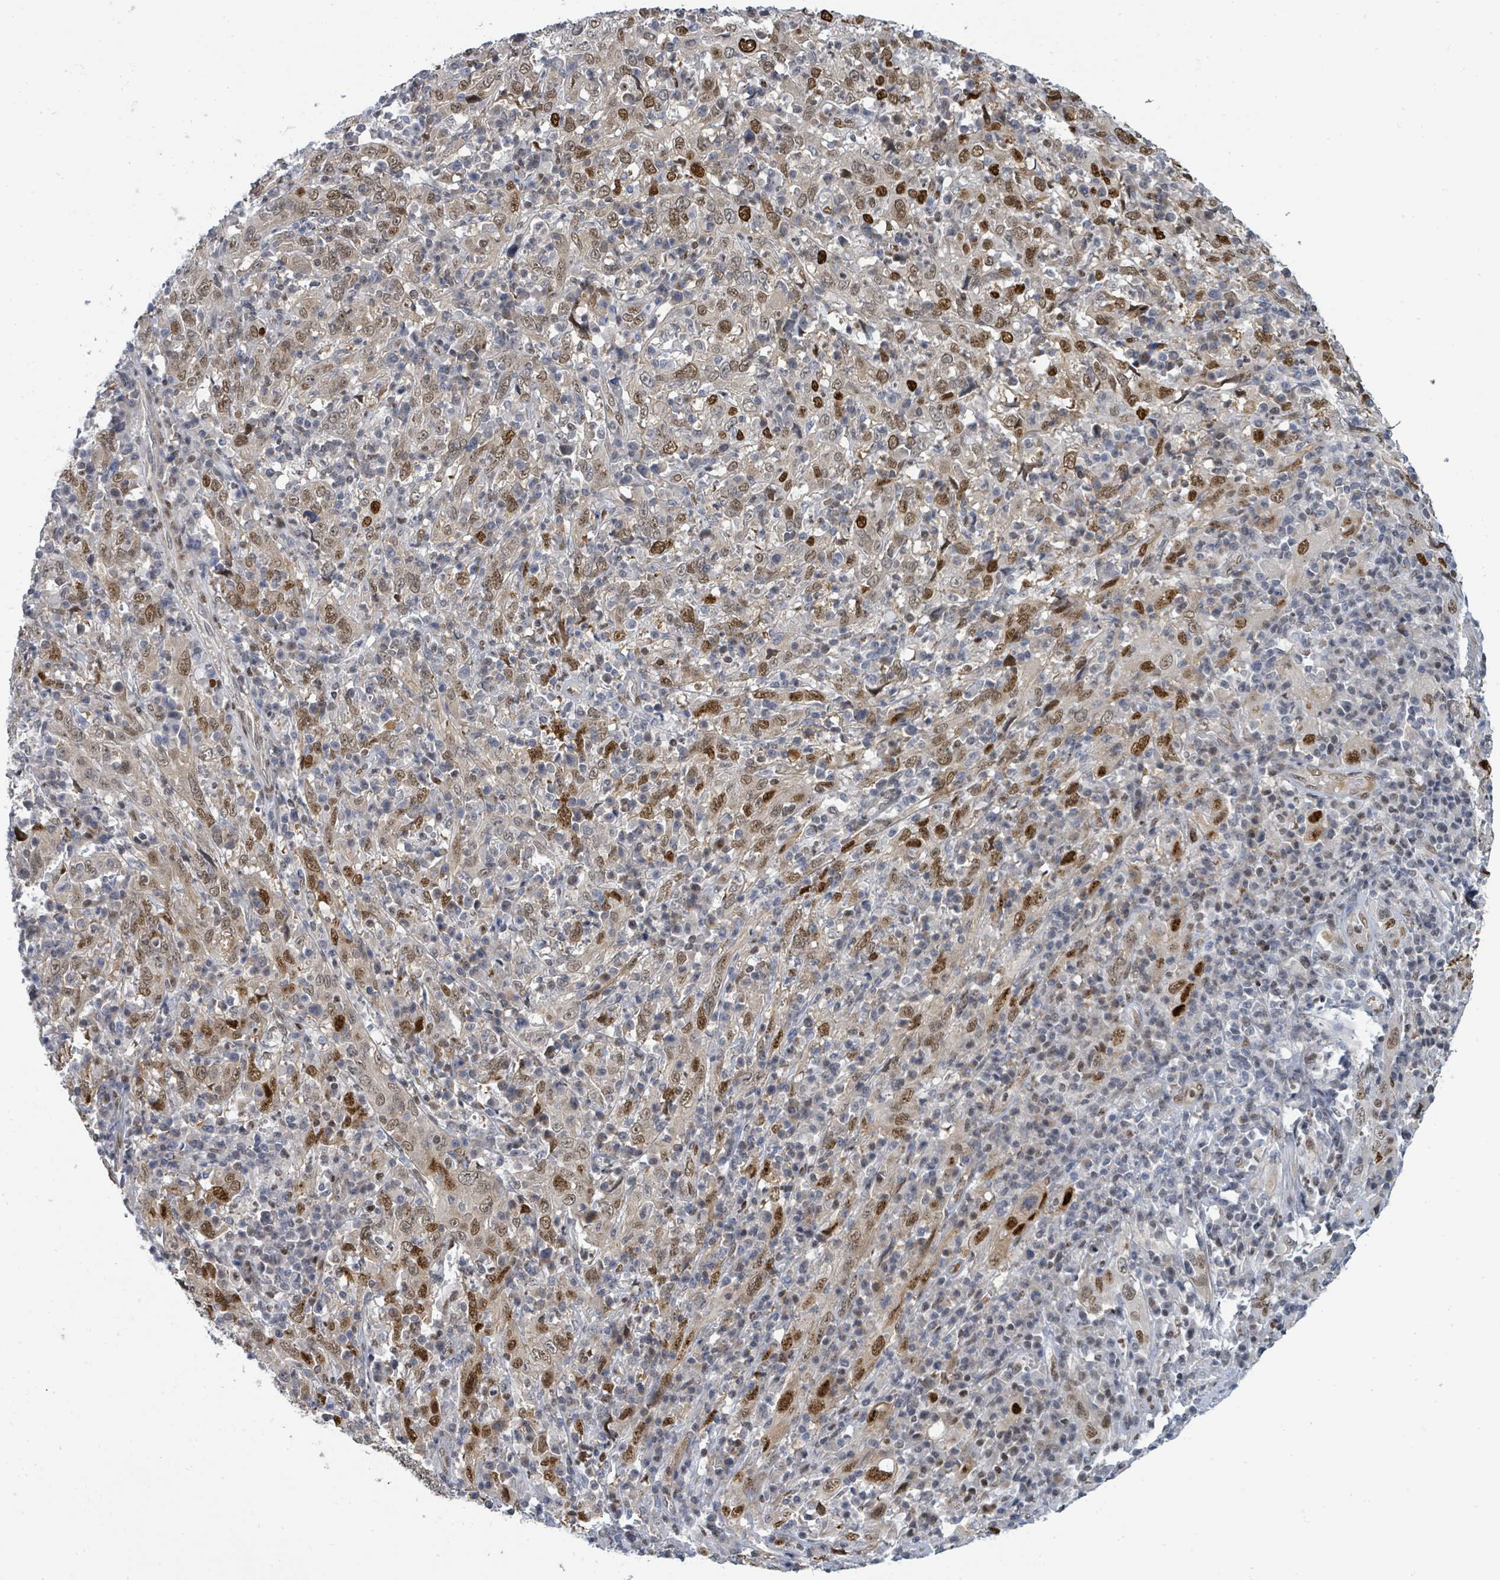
{"staining": {"intensity": "moderate", "quantity": ">75%", "location": "cytoplasmic/membranous,nuclear"}, "tissue": "cervical cancer", "cell_type": "Tumor cells", "image_type": "cancer", "snomed": [{"axis": "morphology", "description": "Squamous cell carcinoma, NOS"}, {"axis": "topography", "description": "Cervix"}], "caption": "Cervical cancer was stained to show a protein in brown. There is medium levels of moderate cytoplasmic/membranous and nuclear positivity in about >75% of tumor cells. The staining was performed using DAB (3,3'-diaminobenzidine) to visualize the protein expression in brown, while the nuclei were stained in blue with hematoxylin (Magnification: 20x).", "gene": "SUMO4", "patient": {"sex": "female", "age": 46}}